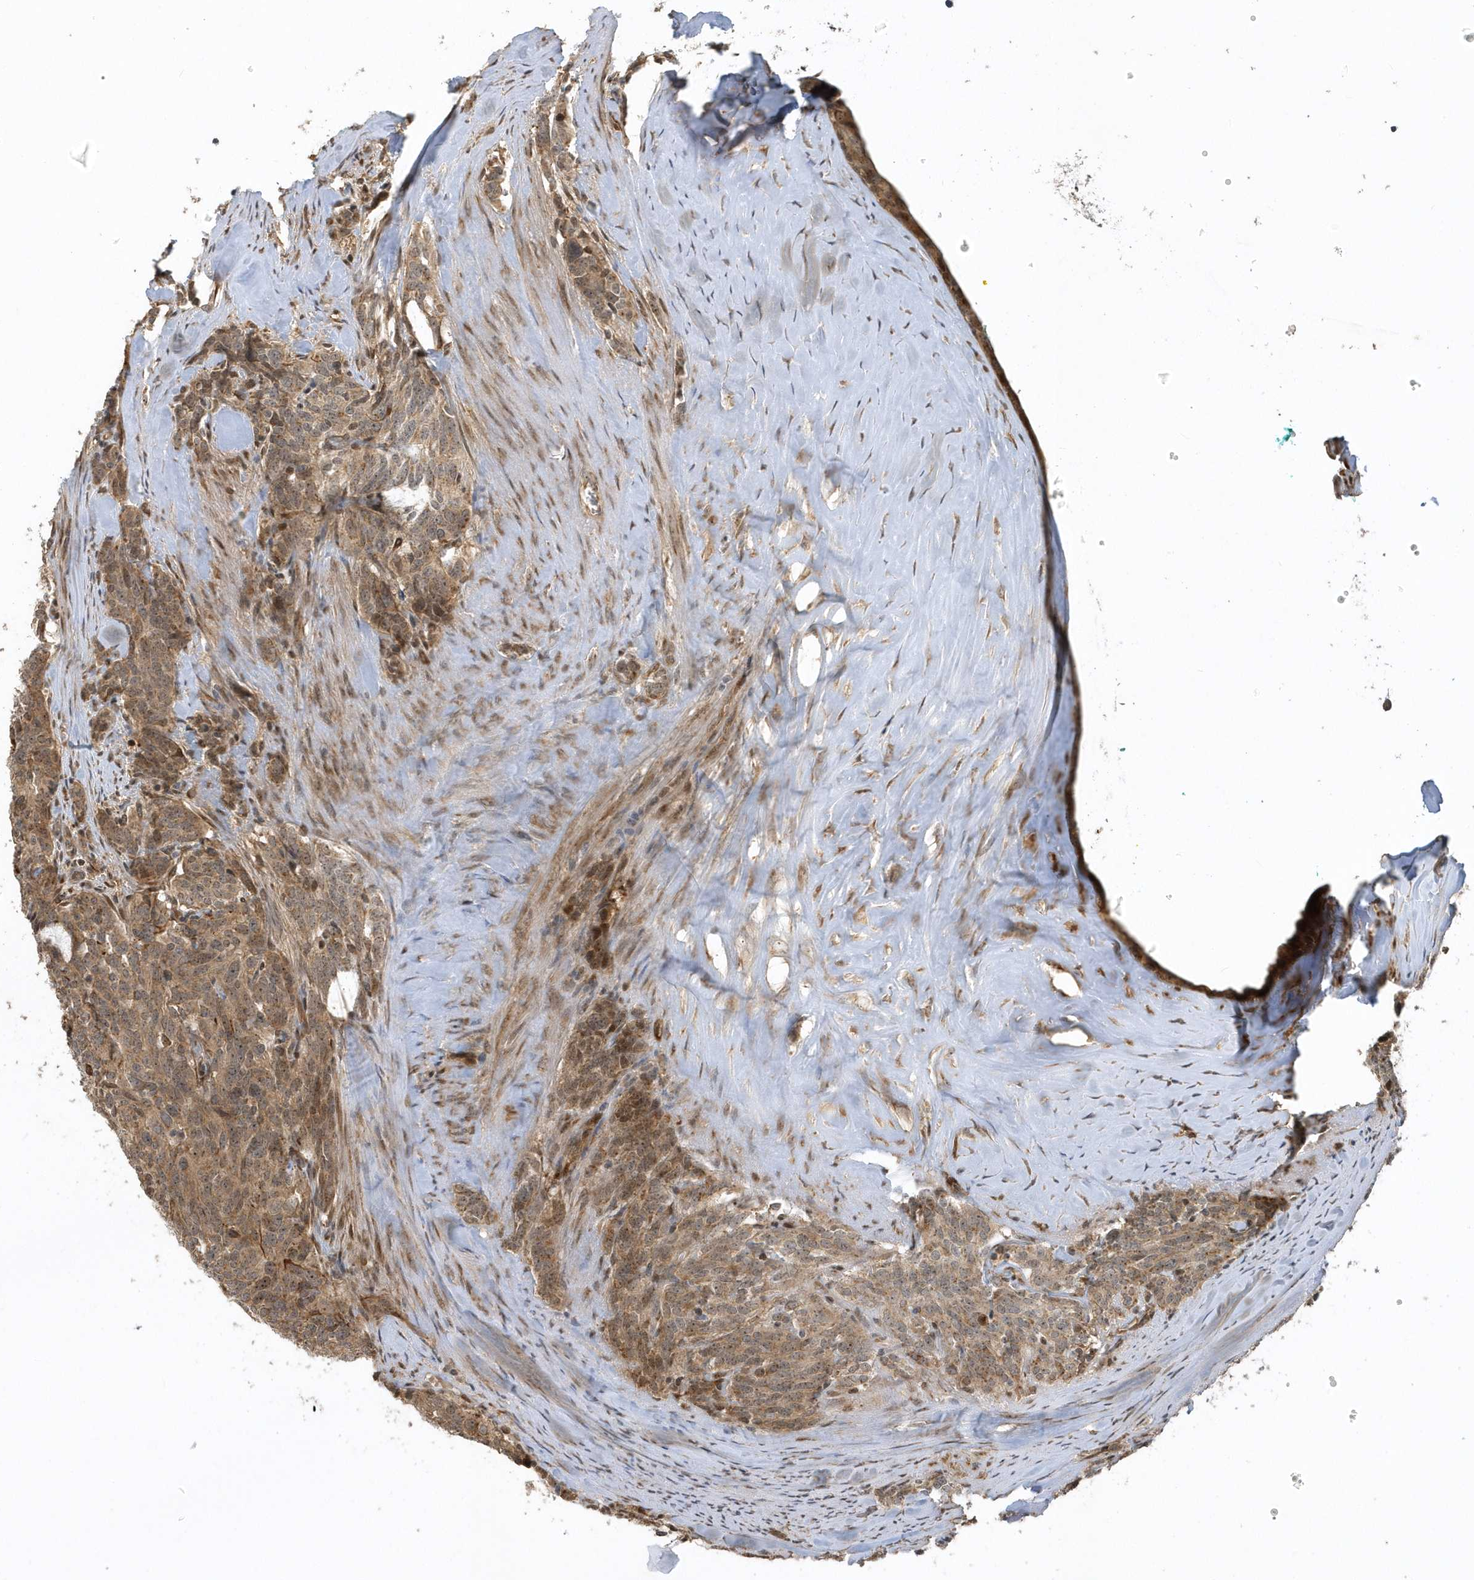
{"staining": {"intensity": "moderate", "quantity": ">75%", "location": "cytoplasmic/membranous"}, "tissue": "carcinoid", "cell_type": "Tumor cells", "image_type": "cancer", "snomed": [{"axis": "morphology", "description": "Carcinoid, malignant, NOS"}, {"axis": "topography", "description": "Lung"}], "caption": "Immunohistochemistry (IHC) photomicrograph of carcinoid stained for a protein (brown), which reveals medium levels of moderate cytoplasmic/membranous expression in about >75% of tumor cells.", "gene": "ECM2", "patient": {"sex": "female", "age": 46}}